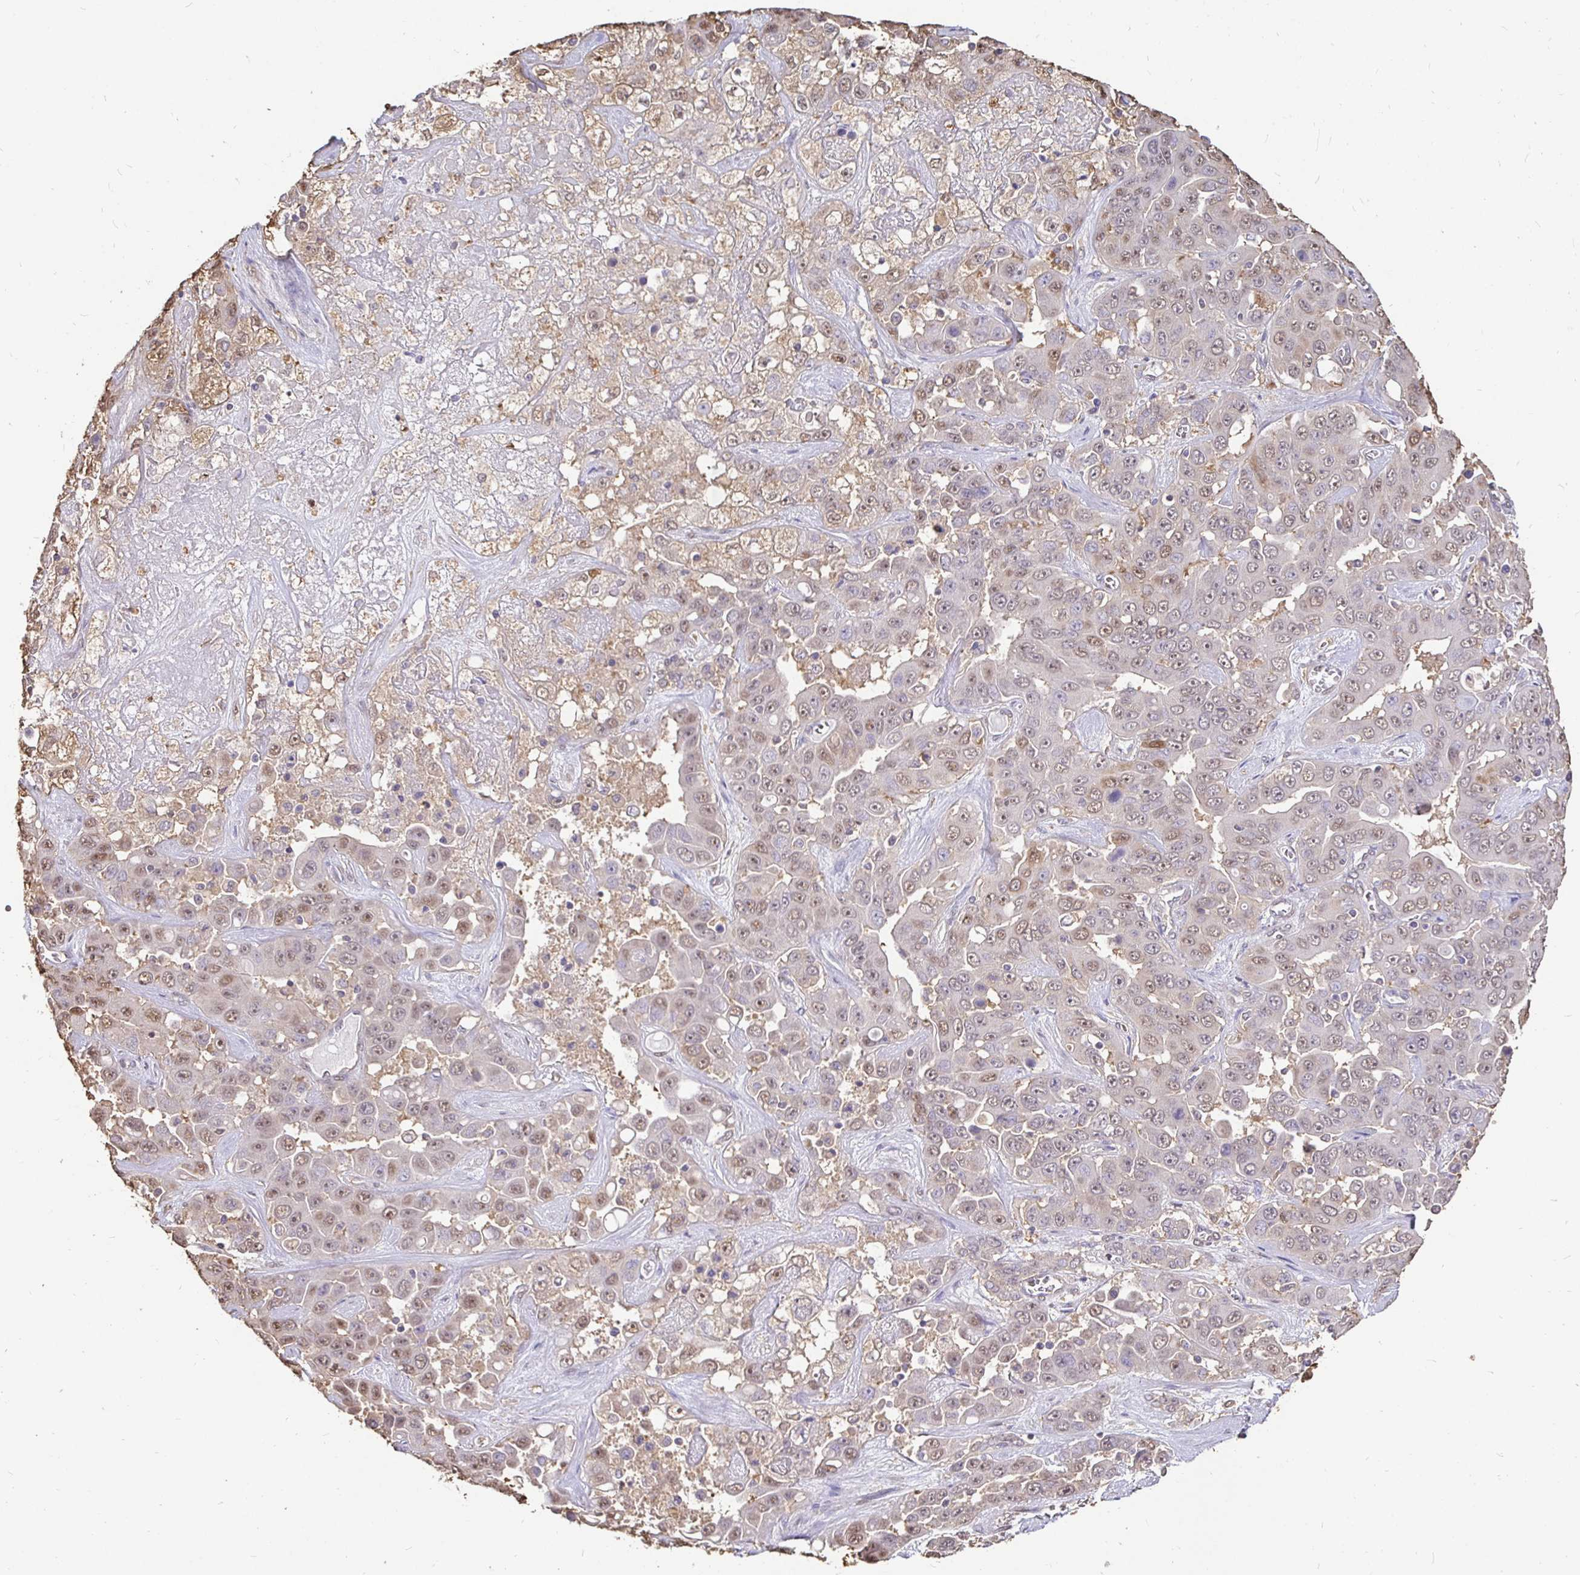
{"staining": {"intensity": "weak", "quantity": "25%-75%", "location": "nuclear"}, "tissue": "liver cancer", "cell_type": "Tumor cells", "image_type": "cancer", "snomed": [{"axis": "morphology", "description": "Cholangiocarcinoma"}, {"axis": "topography", "description": "Liver"}], "caption": "Protein expression analysis of liver cancer displays weak nuclear expression in approximately 25%-75% of tumor cells.", "gene": "MAPK8IP3", "patient": {"sex": "female", "age": 52}}